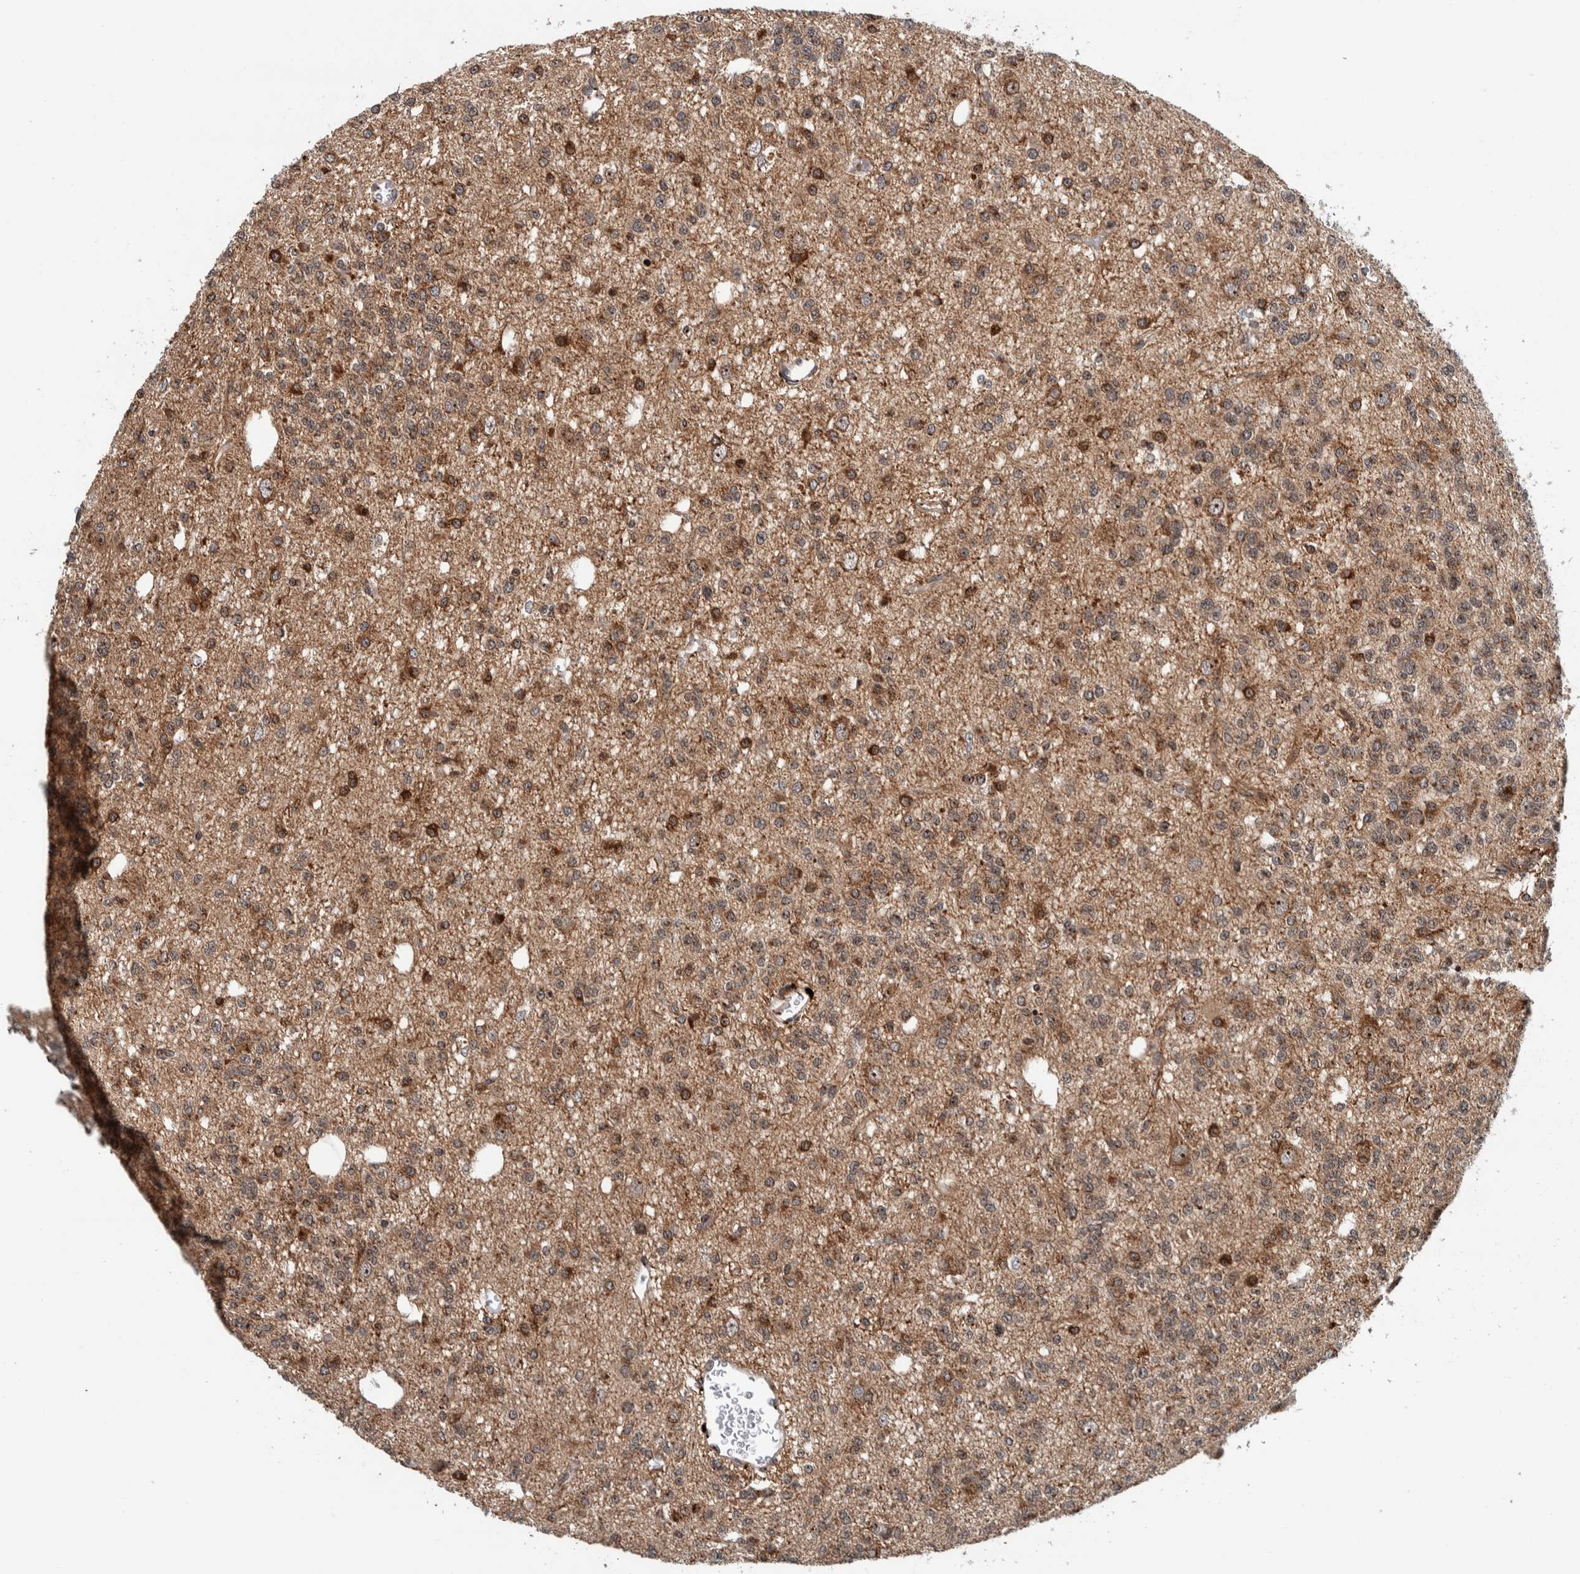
{"staining": {"intensity": "strong", "quantity": "<25%", "location": "cytoplasmic/membranous"}, "tissue": "glioma", "cell_type": "Tumor cells", "image_type": "cancer", "snomed": [{"axis": "morphology", "description": "Glioma, malignant, Low grade"}, {"axis": "topography", "description": "Brain"}], "caption": "This is a histology image of immunohistochemistry staining of malignant glioma (low-grade), which shows strong staining in the cytoplasmic/membranous of tumor cells.", "gene": "CCDC182", "patient": {"sex": "male", "age": 38}}